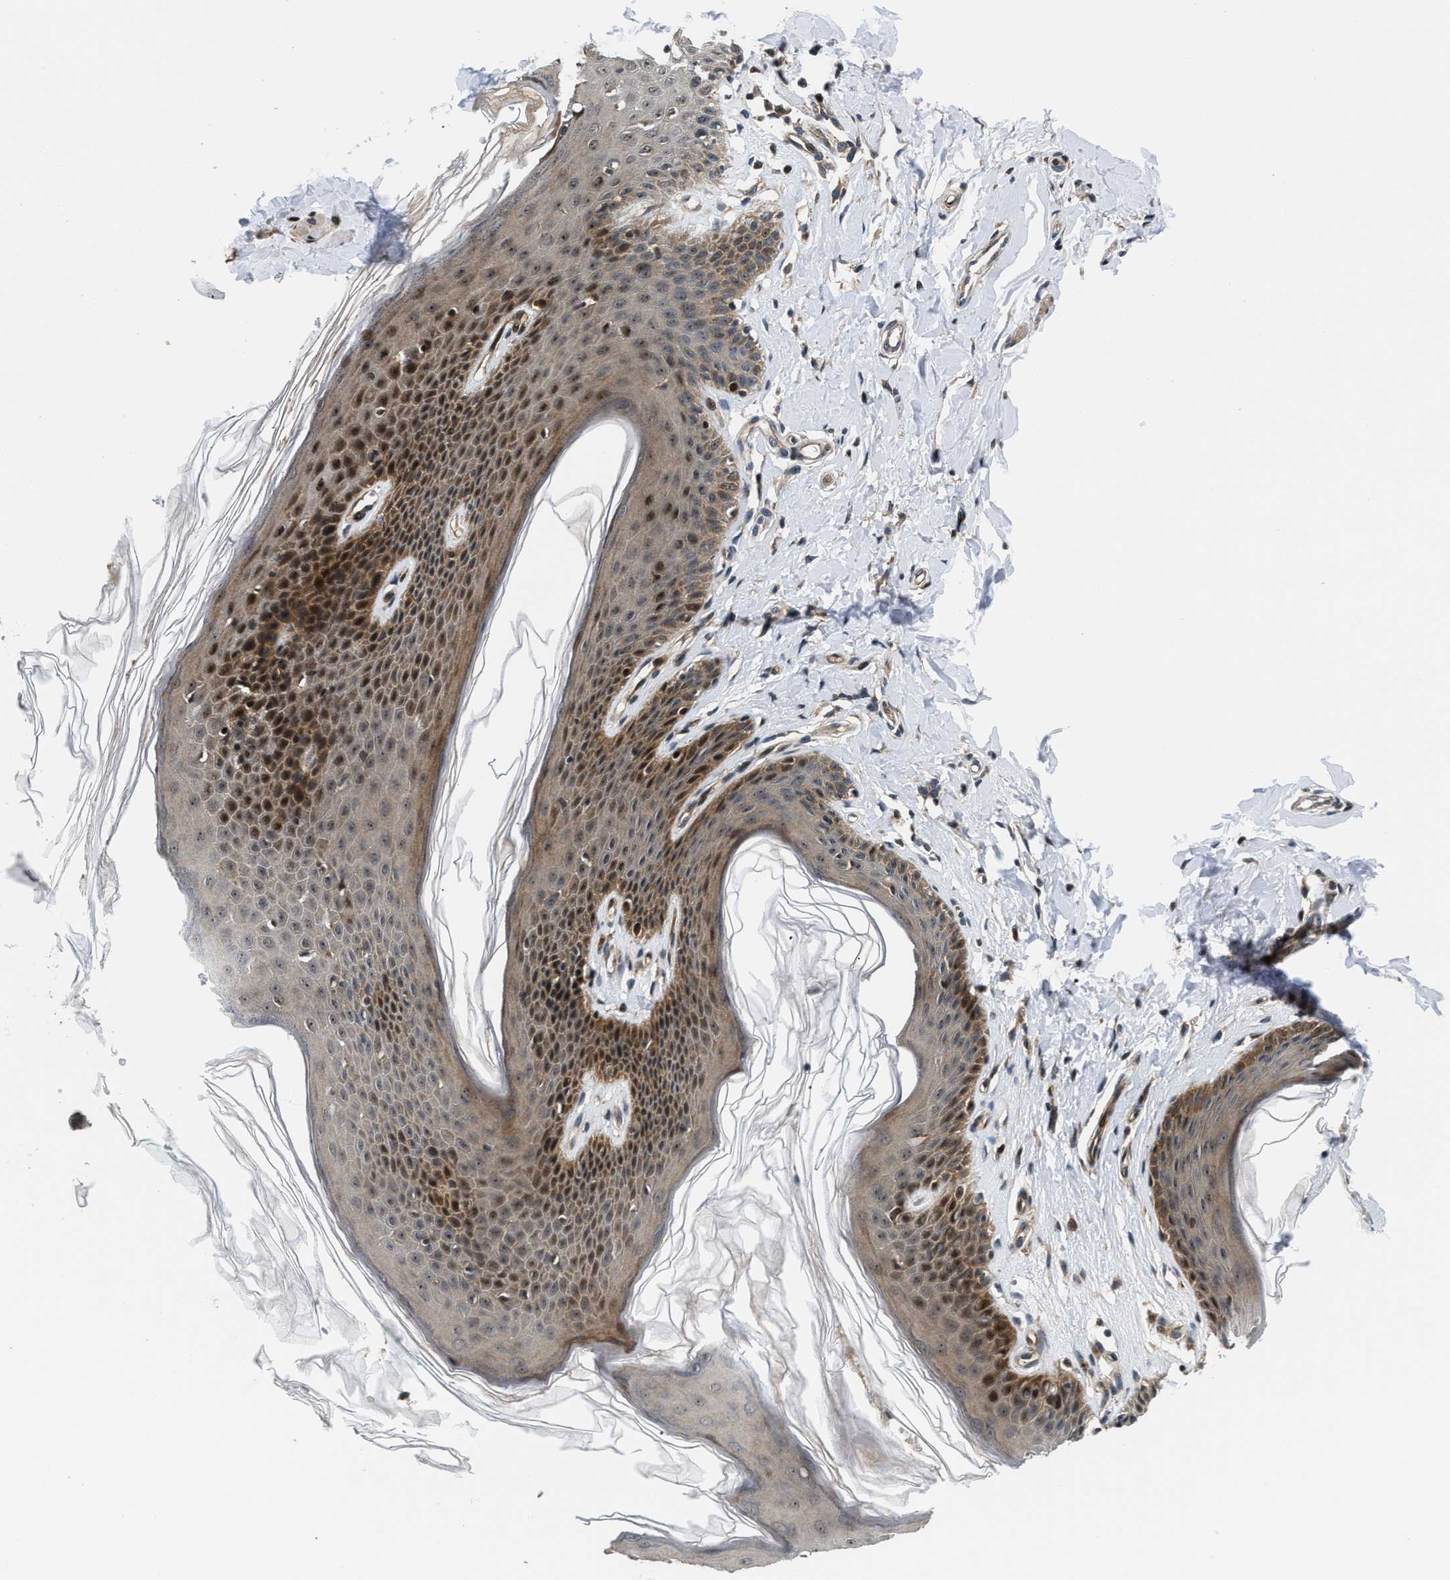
{"staining": {"intensity": "strong", "quantity": ">75%", "location": "cytoplasmic/membranous,nuclear"}, "tissue": "skin", "cell_type": "Epidermal cells", "image_type": "normal", "snomed": [{"axis": "morphology", "description": "Normal tissue, NOS"}, {"axis": "topography", "description": "Vulva"}], "caption": "Protein staining of unremarkable skin displays strong cytoplasmic/membranous,nuclear staining in about >75% of epidermal cells. (DAB IHC, brown staining for protein, blue staining for nuclei).", "gene": "ALDH3A2", "patient": {"sex": "female", "age": 66}}